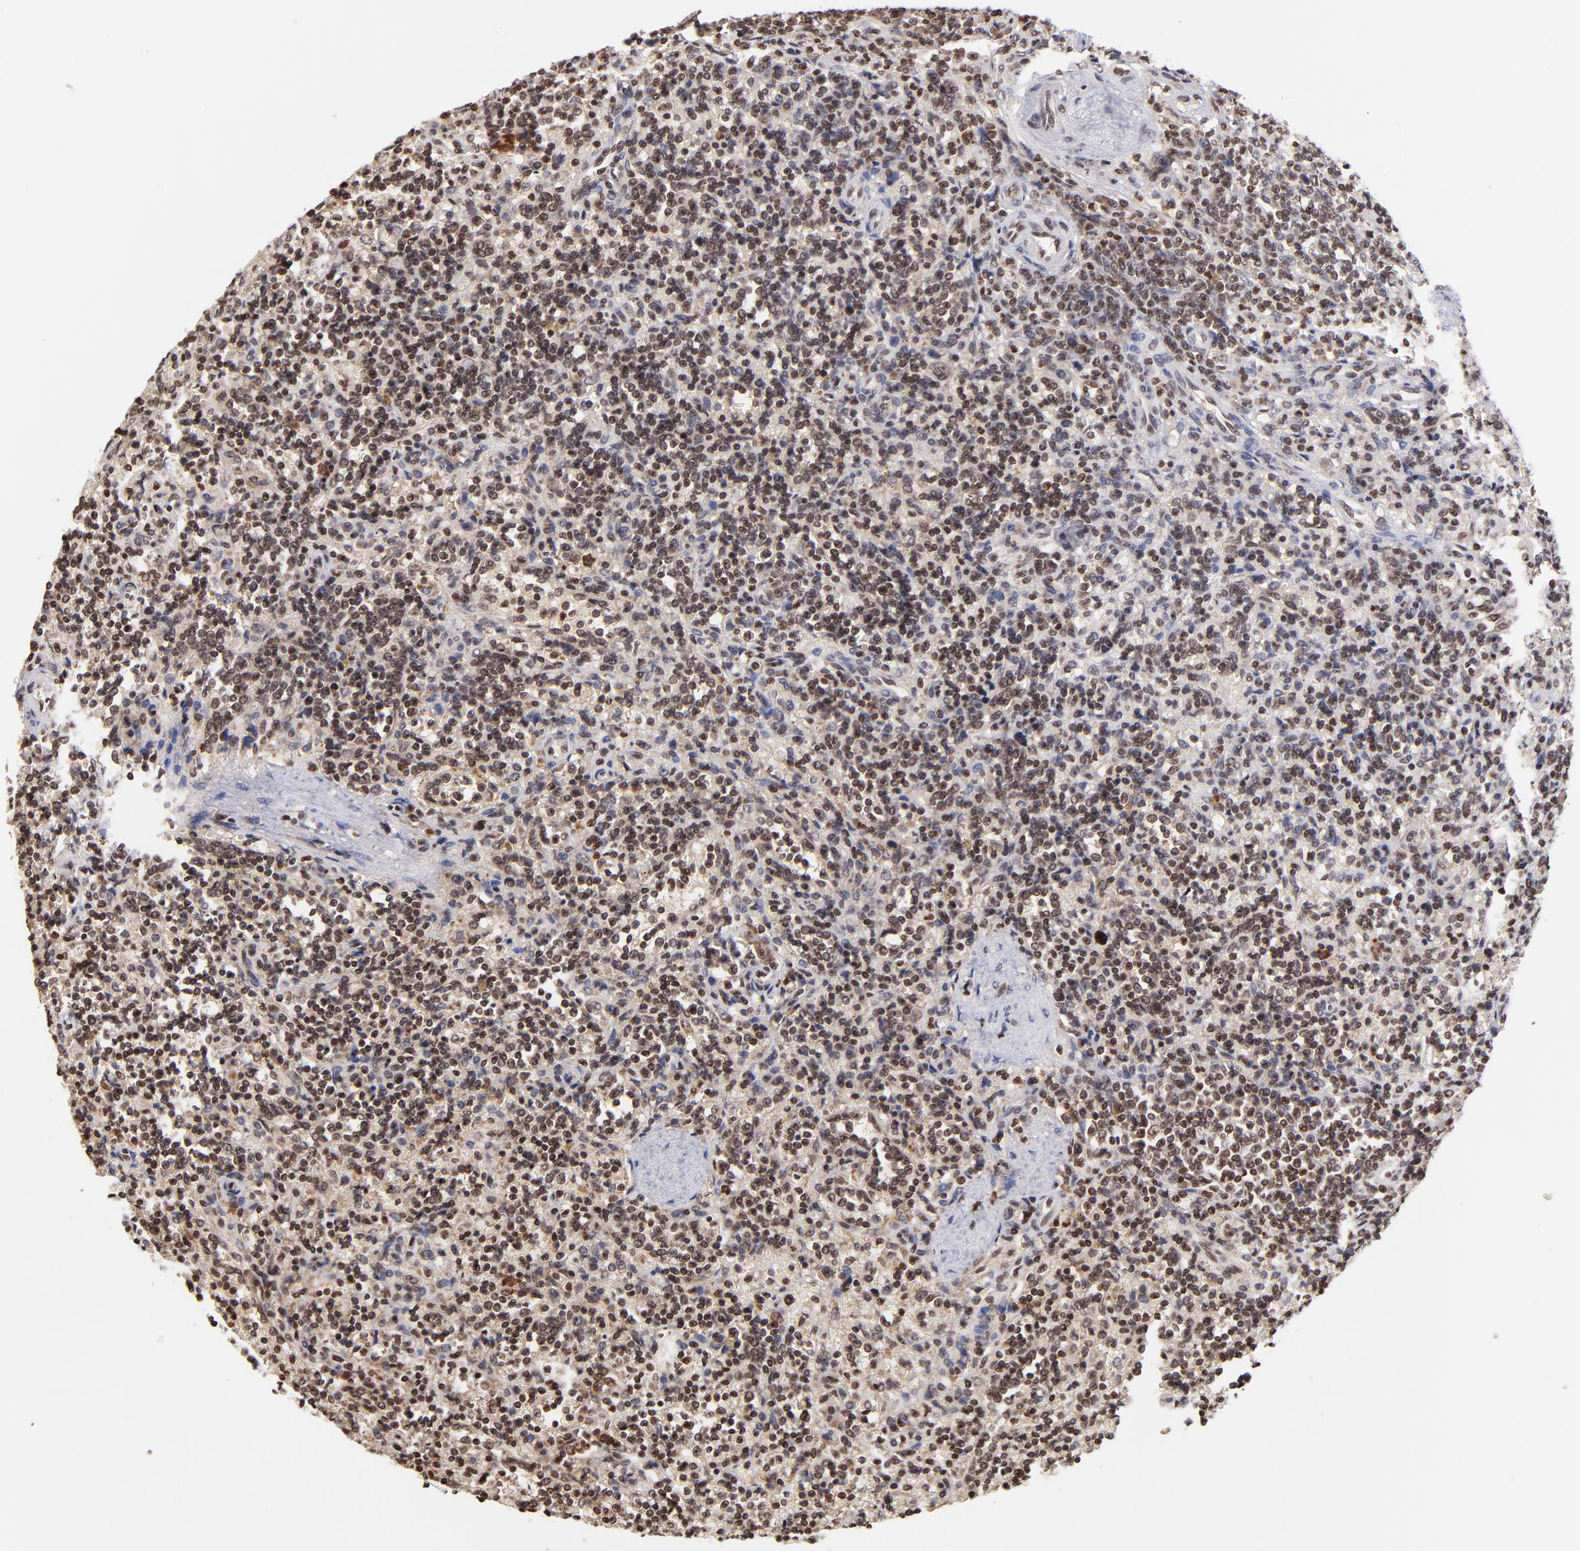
{"staining": {"intensity": "strong", "quantity": ">75%", "location": "nuclear"}, "tissue": "lymphoma", "cell_type": "Tumor cells", "image_type": "cancer", "snomed": [{"axis": "morphology", "description": "Malignant lymphoma, non-Hodgkin's type, Low grade"}, {"axis": "topography", "description": "Spleen"}], "caption": "The immunohistochemical stain highlights strong nuclear staining in tumor cells of malignant lymphoma, non-Hodgkin's type (low-grade) tissue. Ihc stains the protein in brown and the nuclei are stained blue.", "gene": "WDR25", "patient": {"sex": "male", "age": 67}}